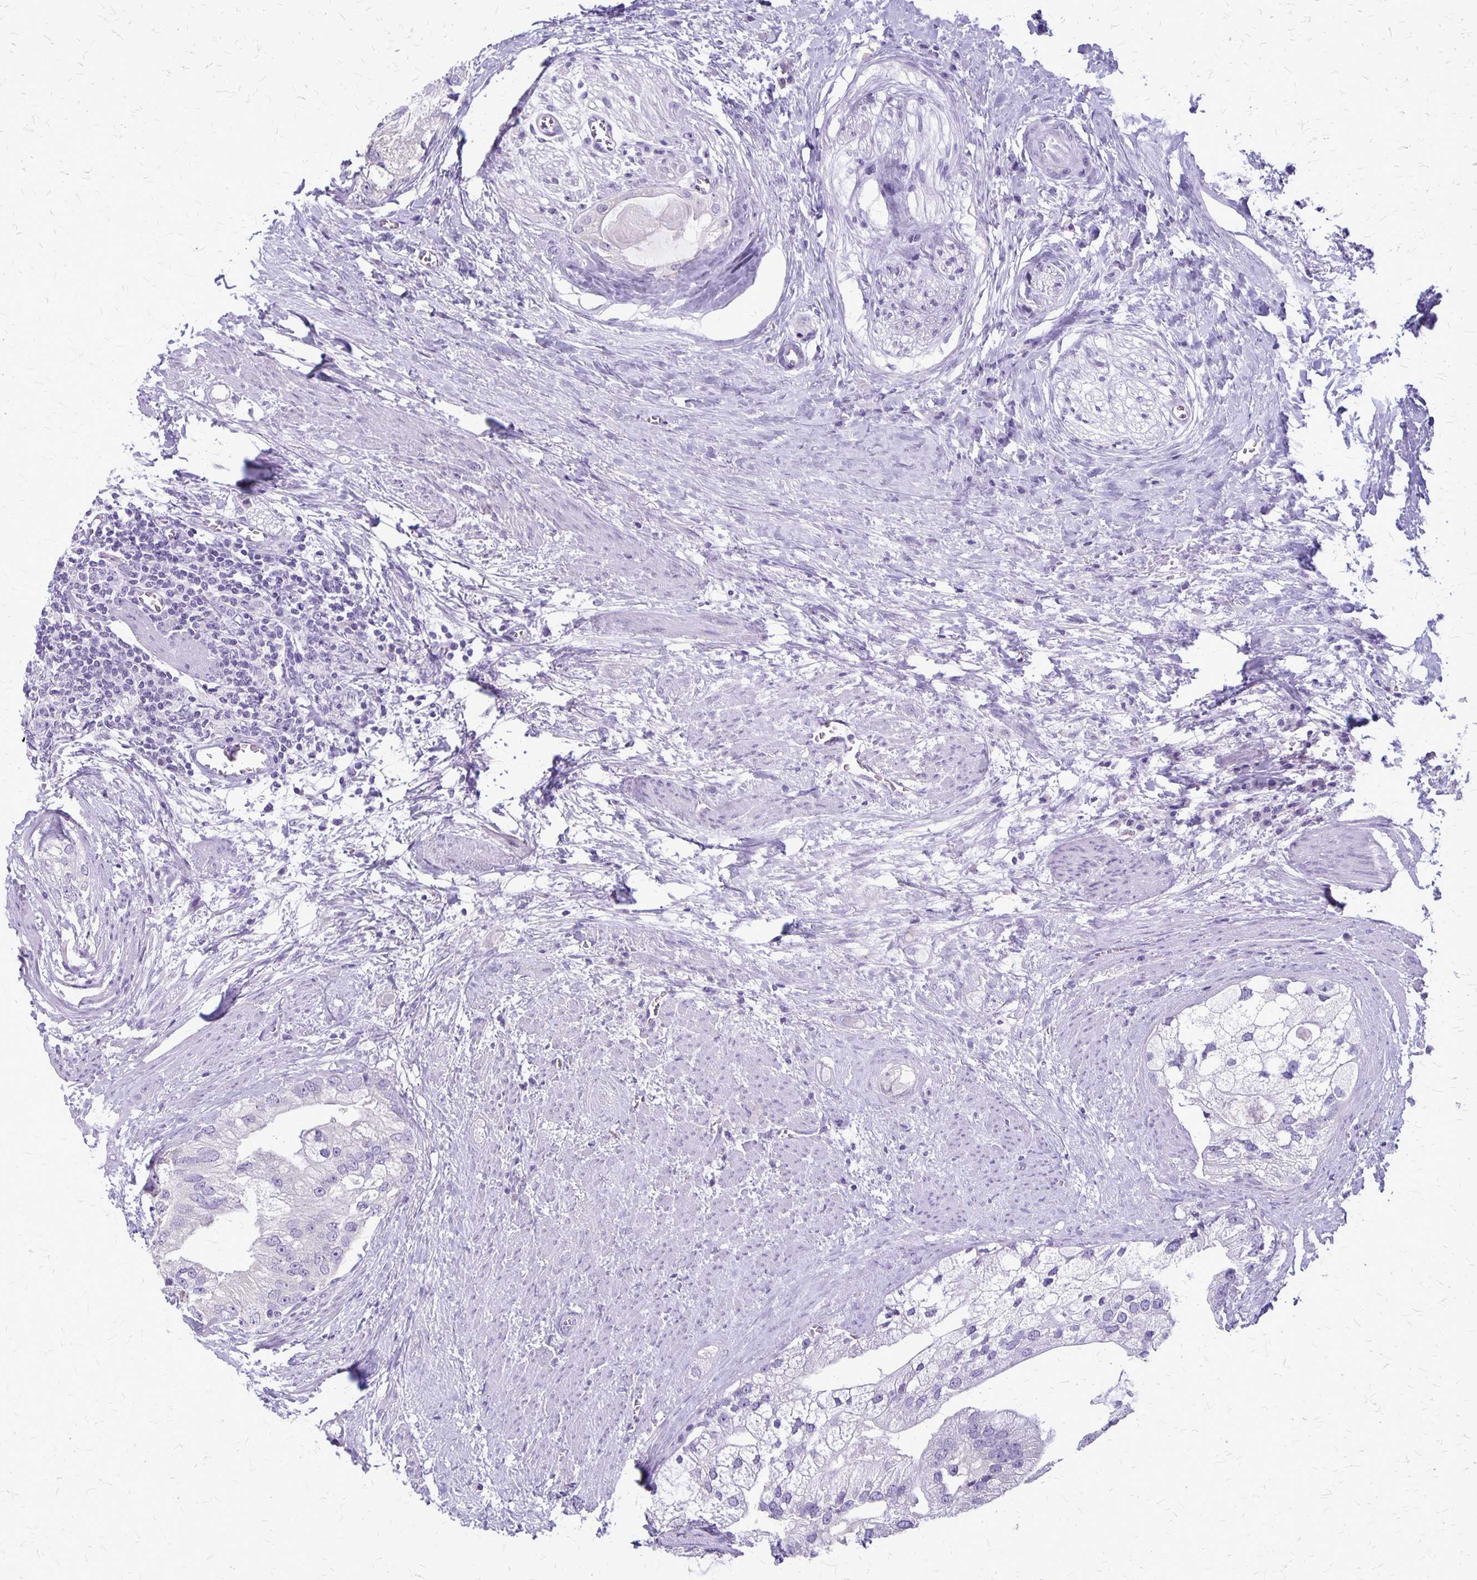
{"staining": {"intensity": "negative", "quantity": "none", "location": "none"}, "tissue": "prostate cancer", "cell_type": "Tumor cells", "image_type": "cancer", "snomed": [{"axis": "morphology", "description": "Adenocarcinoma, High grade"}, {"axis": "topography", "description": "Prostate"}], "caption": "Prostate high-grade adenocarcinoma was stained to show a protein in brown. There is no significant expression in tumor cells. (Stains: DAB immunohistochemistry with hematoxylin counter stain, Microscopy: brightfield microscopy at high magnification).", "gene": "PLXNB3", "patient": {"sex": "male", "age": 70}}